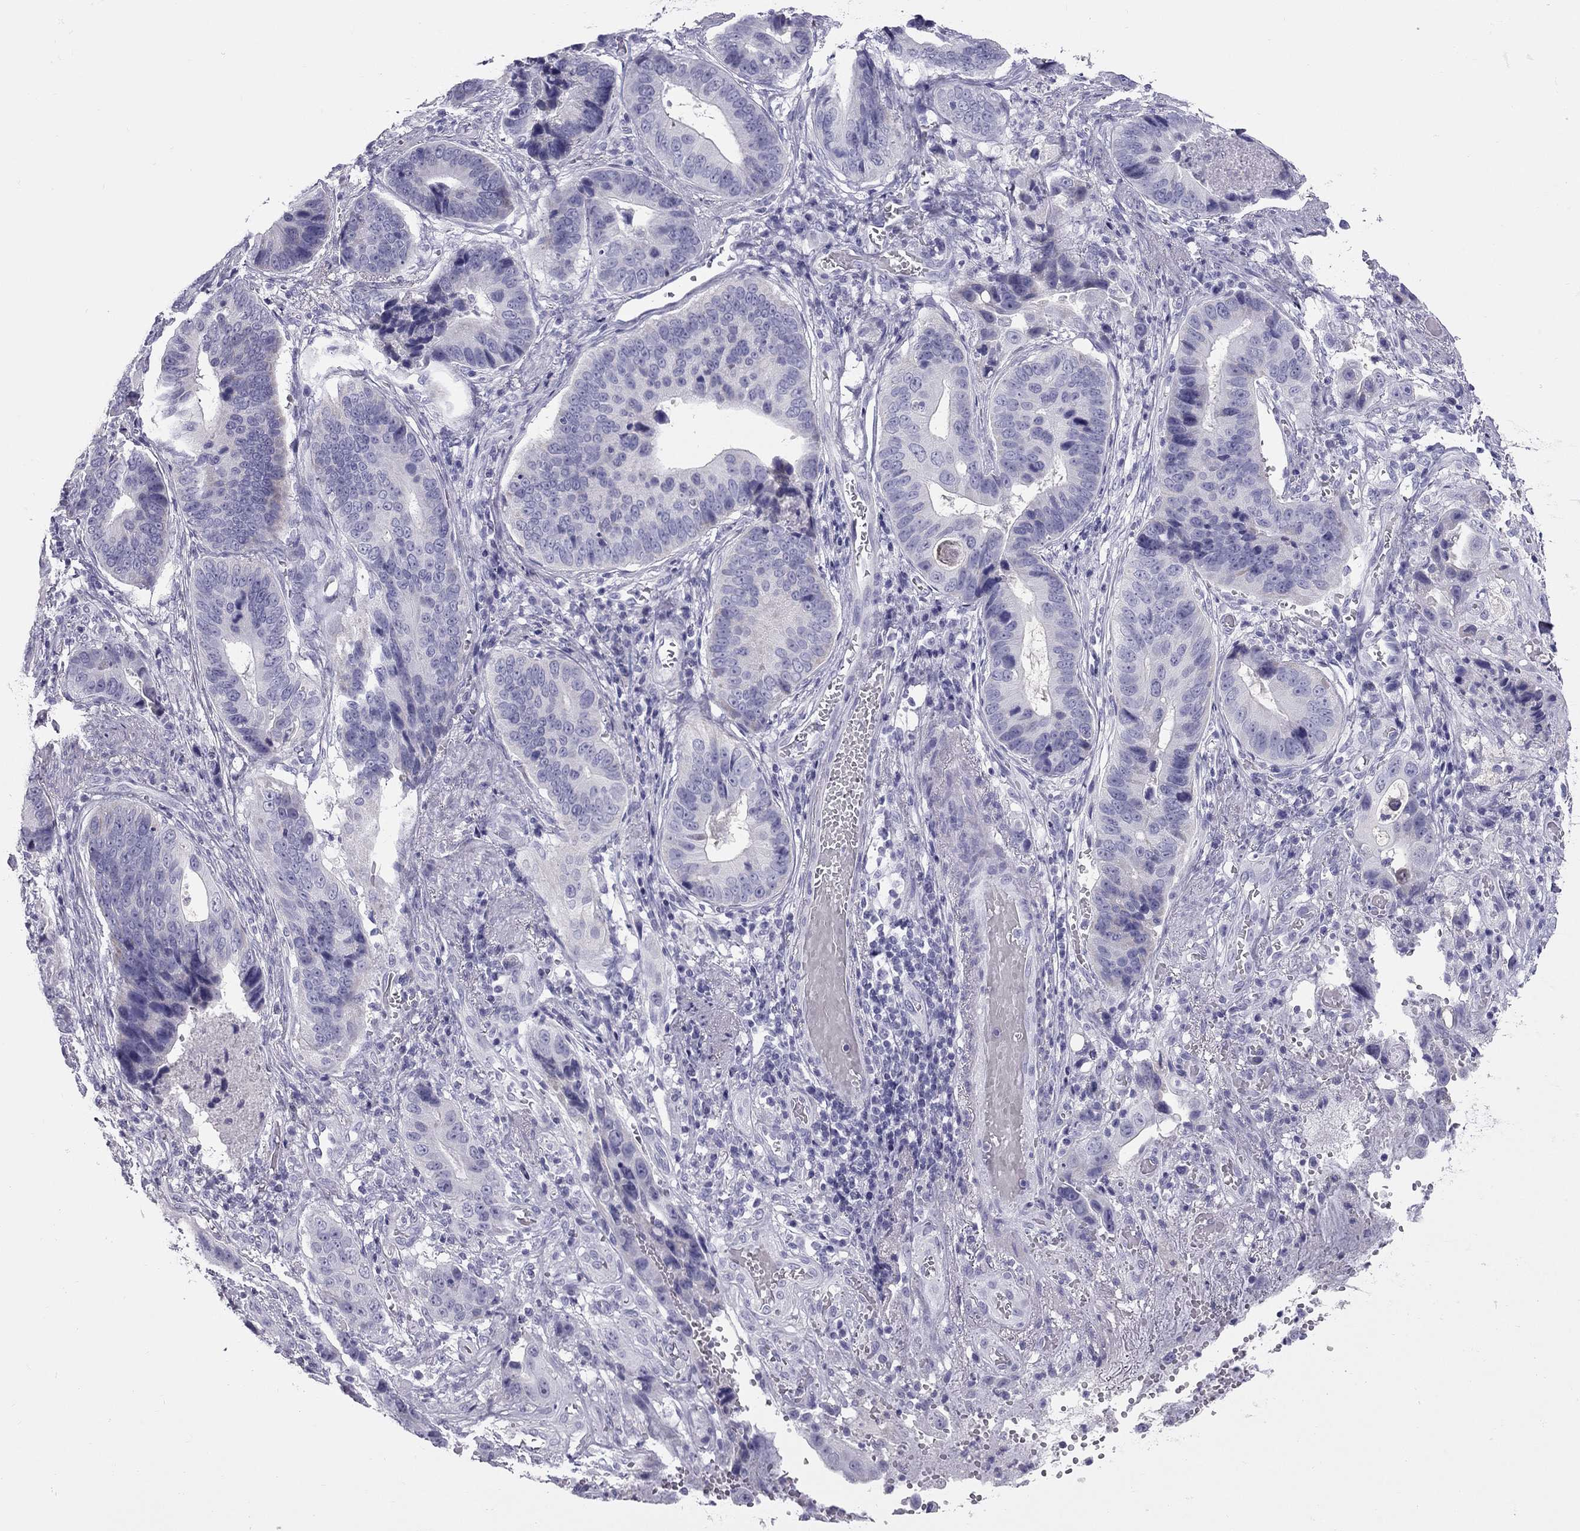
{"staining": {"intensity": "negative", "quantity": "none", "location": "none"}, "tissue": "stomach cancer", "cell_type": "Tumor cells", "image_type": "cancer", "snomed": [{"axis": "morphology", "description": "Adenocarcinoma, NOS"}, {"axis": "topography", "description": "Stomach"}], "caption": "Tumor cells show no significant protein positivity in stomach cancer (adenocarcinoma).", "gene": "TRPM3", "patient": {"sex": "male", "age": 84}}